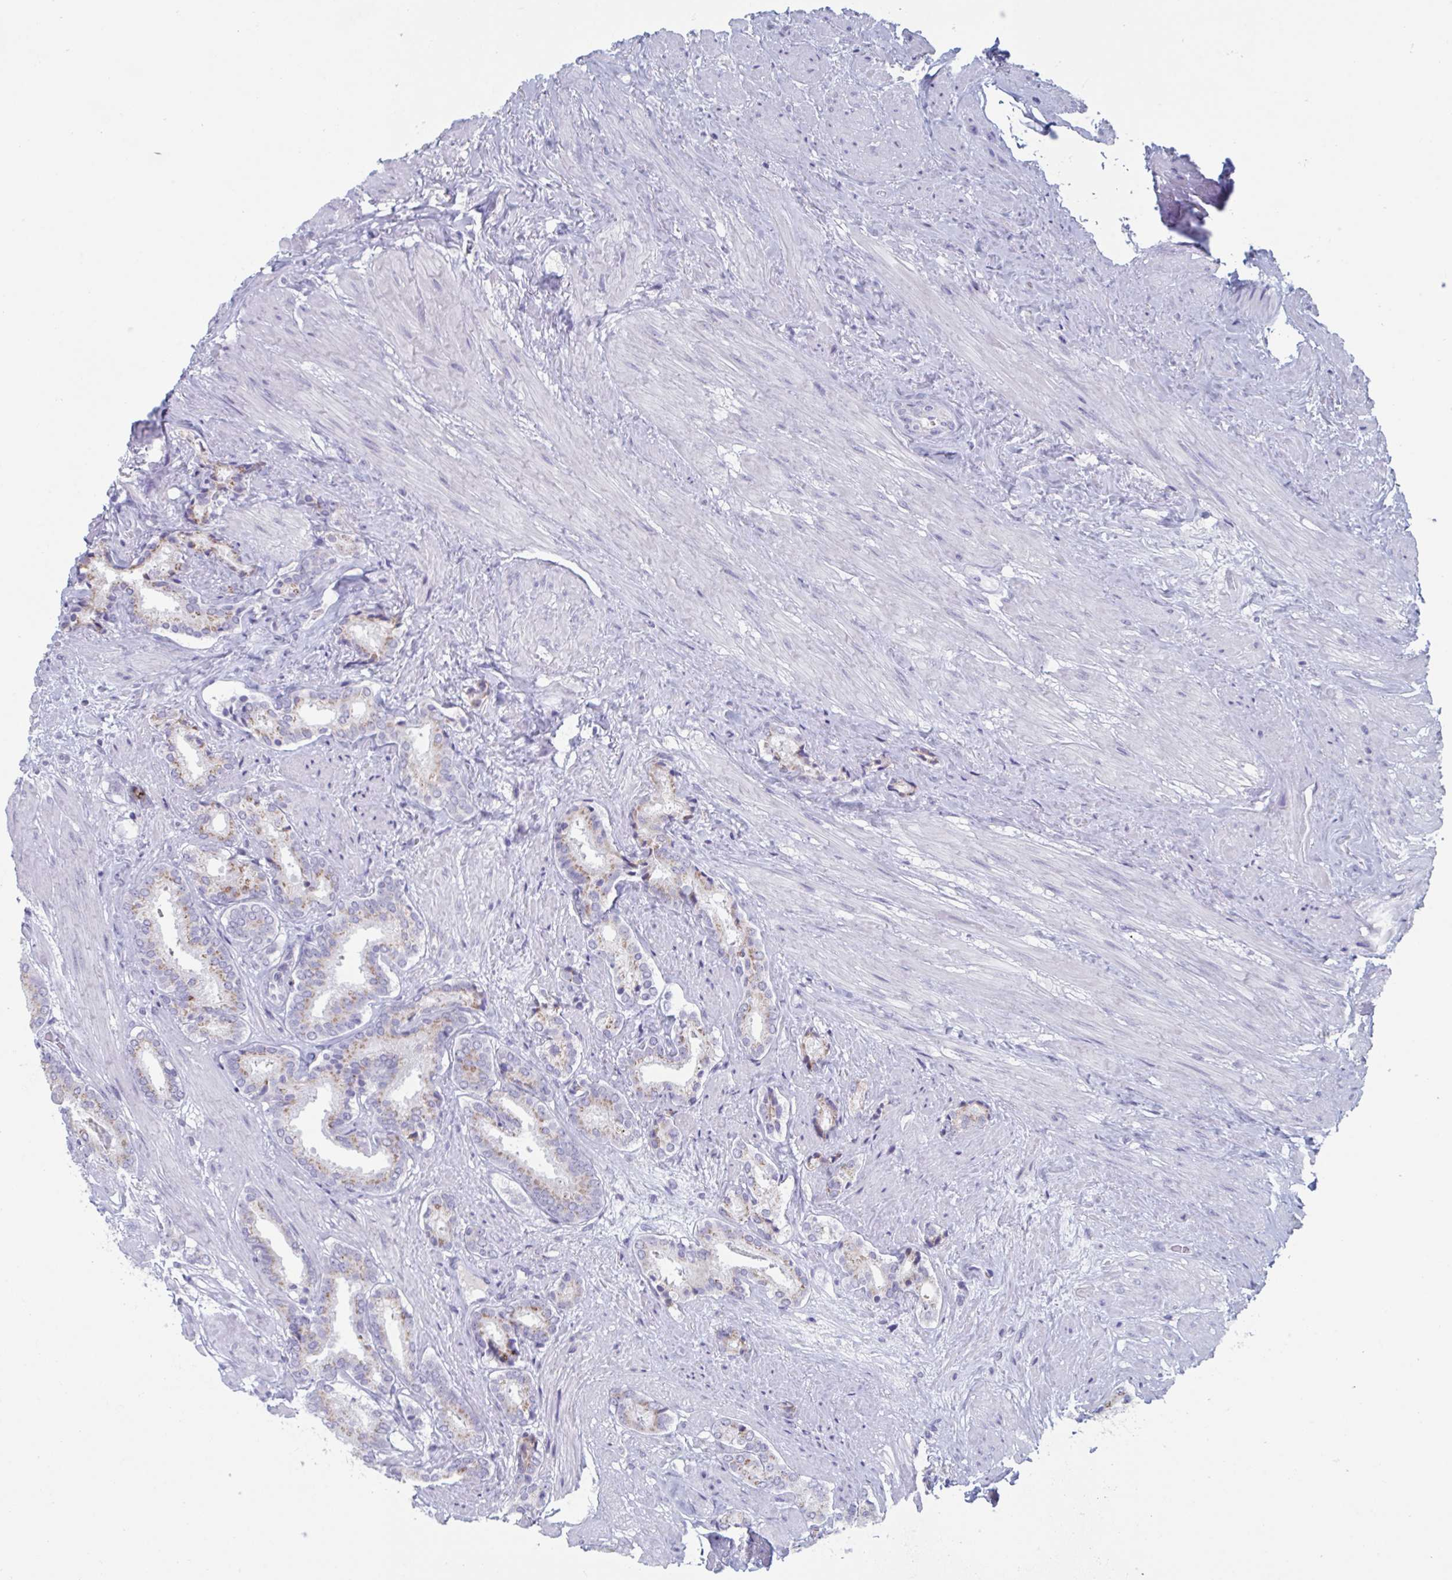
{"staining": {"intensity": "moderate", "quantity": "25%-75%", "location": "cytoplasmic/membranous"}, "tissue": "prostate cancer", "cell_type": "Tumor cells", "image_type": "cancer", "snomed": [{"axis": "morphology", "description": "Adenocarcinoma, High grade"}, {"axis": "topography", "description": "Prostate"}], "caption": "Immunohistochemical staining of prostate adenocarcinoma (high-grade) exhibits medium levels of moderate cytoplasmic/membranous protein expression in about 25%-75% of tumor cells.", "gene": "NDUFC2", "patient": {"sex": "male", "age": 56}}